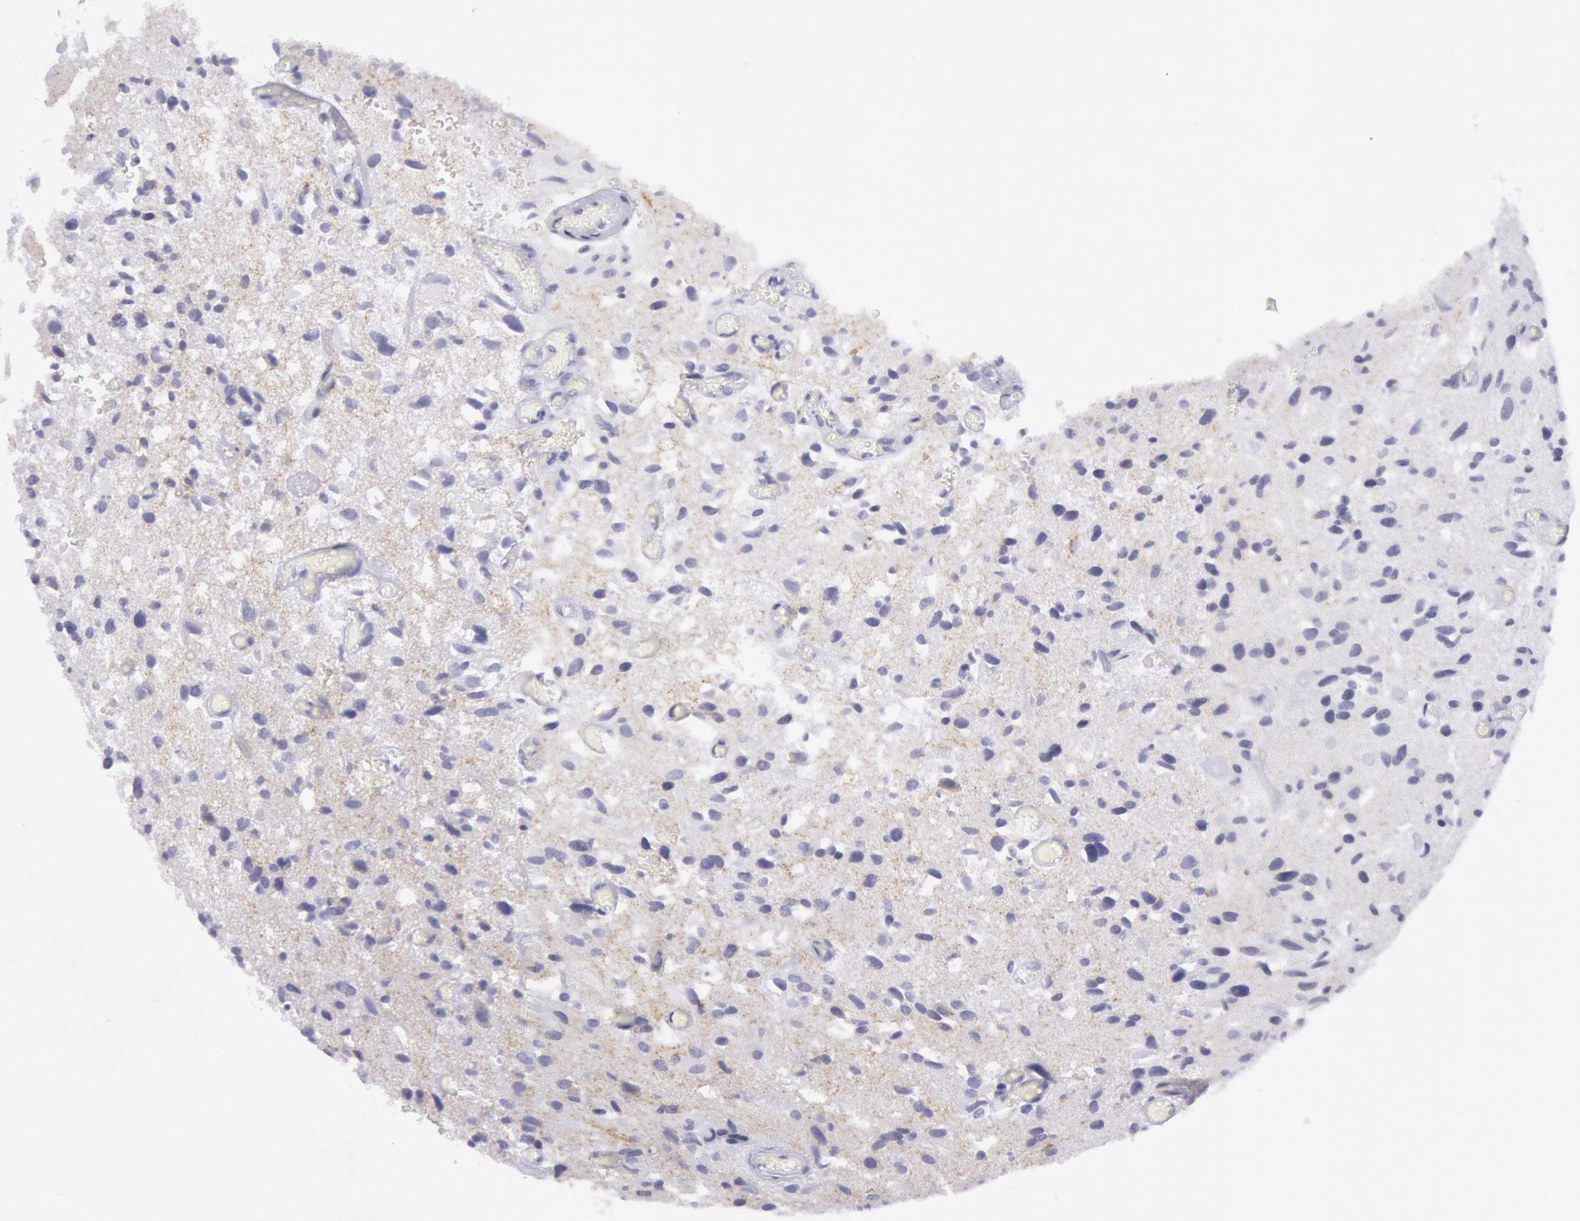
{"staining": {"intensity": "negative", "quantity": "none", "location": "none"}, "tissue": "glioma", "cell_type": "Tumor cells", "image_type": "cancer", "snomed": [{"axis": "morphology", "description": "Glioma, malignant, High grade"}, {"axis": "topography", "description": "Brain"}], "caption": "Tumor cells are negative for protein expression in human glioma.", "gene": "CDH13", "patient": {"sex": "male", "age": 69}}